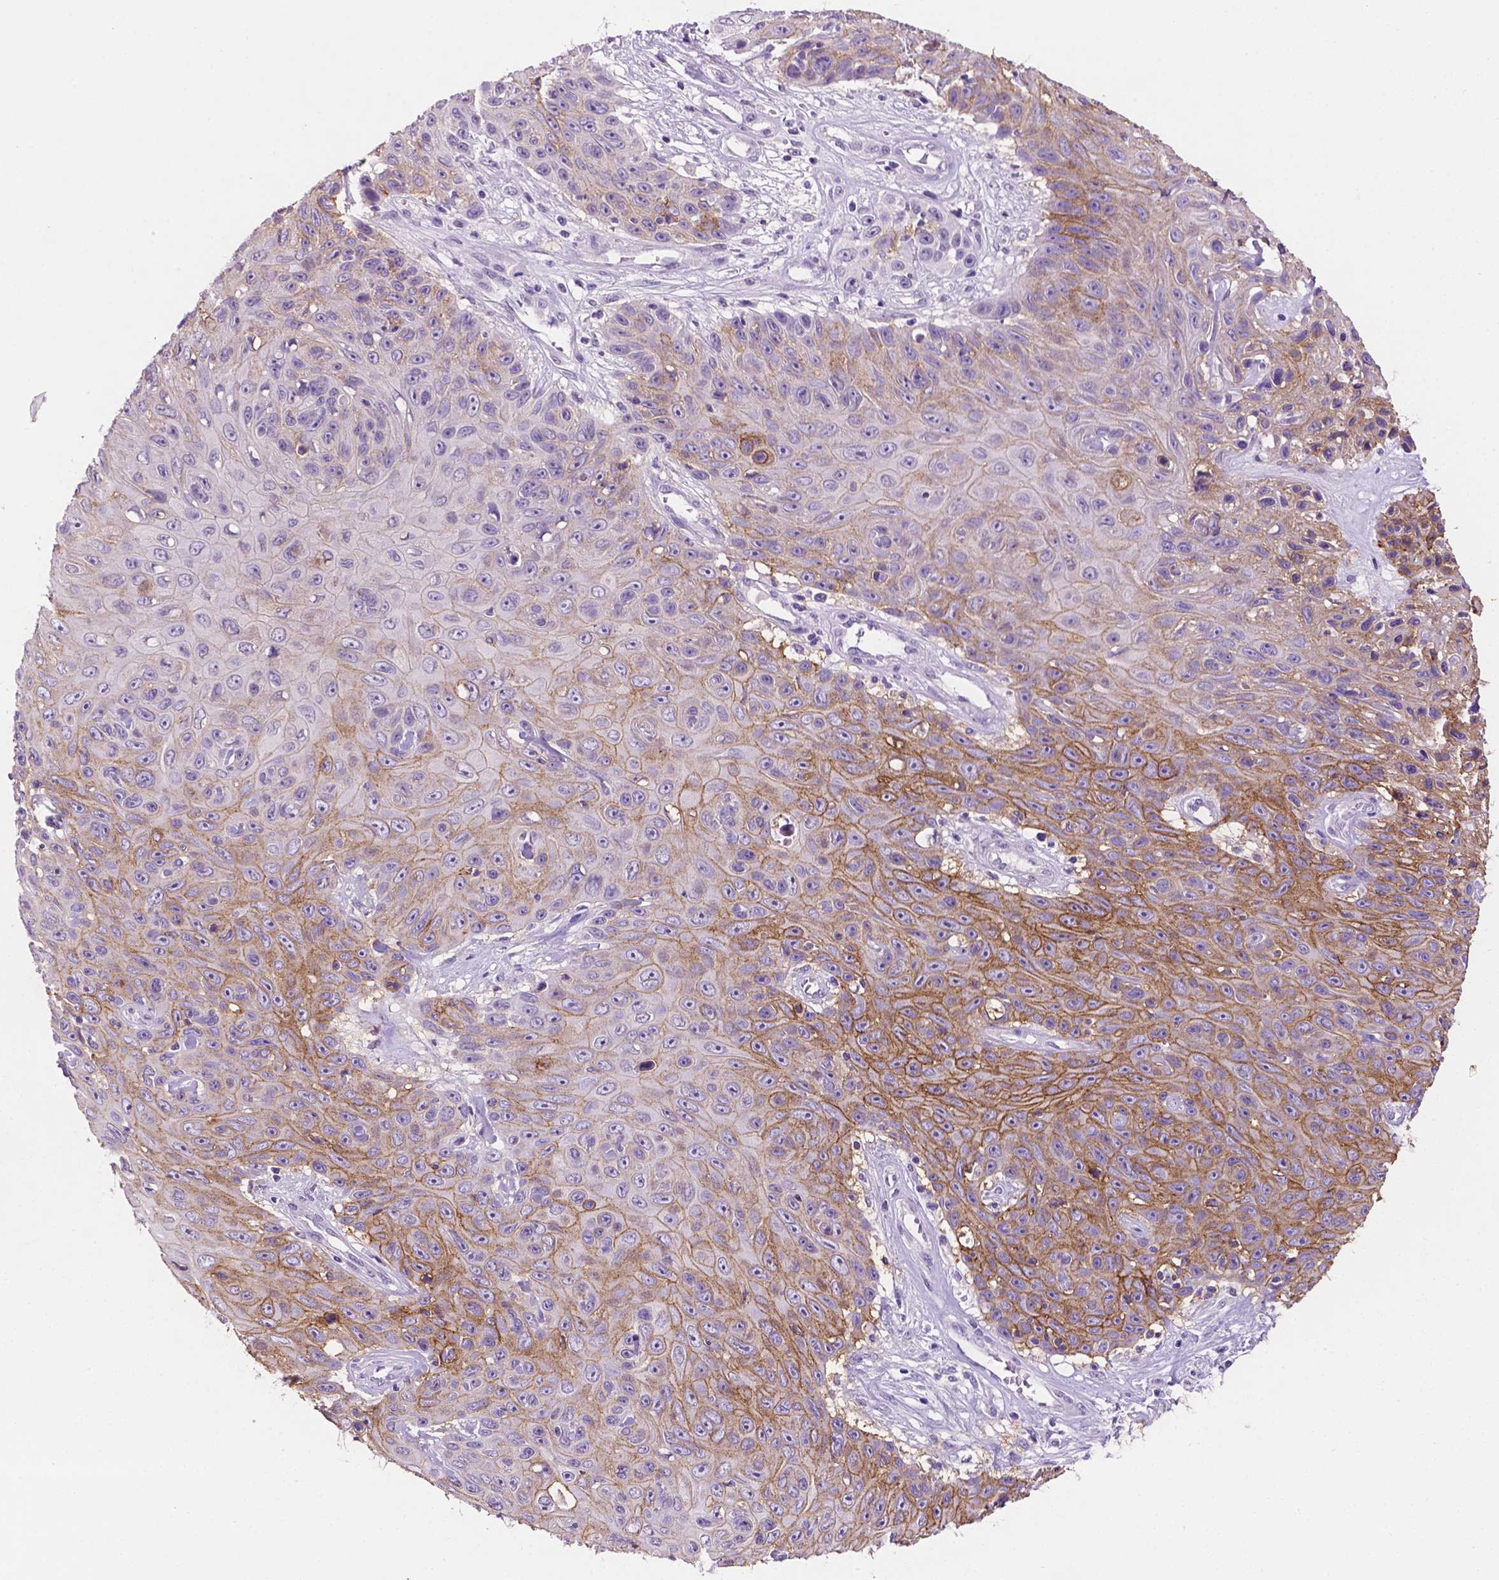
{"staining": {"intensity": "moderate", "quantity": "25%-75%", "location": "cytoplasmic/membranous"}, "tissue": "skin cancer", "cell_type": "Tumor cells", "image_type": "cancer", "snomed": [{"axis": "morphology", "description": "Squamous cell carcinoma, NOS"}, {"axis": "topography", "description": "Skin"}], "caption": "High-power microscopy captured an immunohistochemistry (IHC) photomicrograph of skin squamous cell carcinoma, revealing moderate cytoplasmic/membranous staining in approximately 25%-75% of tumor cells.", "gene": "TACSTD2", "patient": {"sex": "male", "age": 82}}